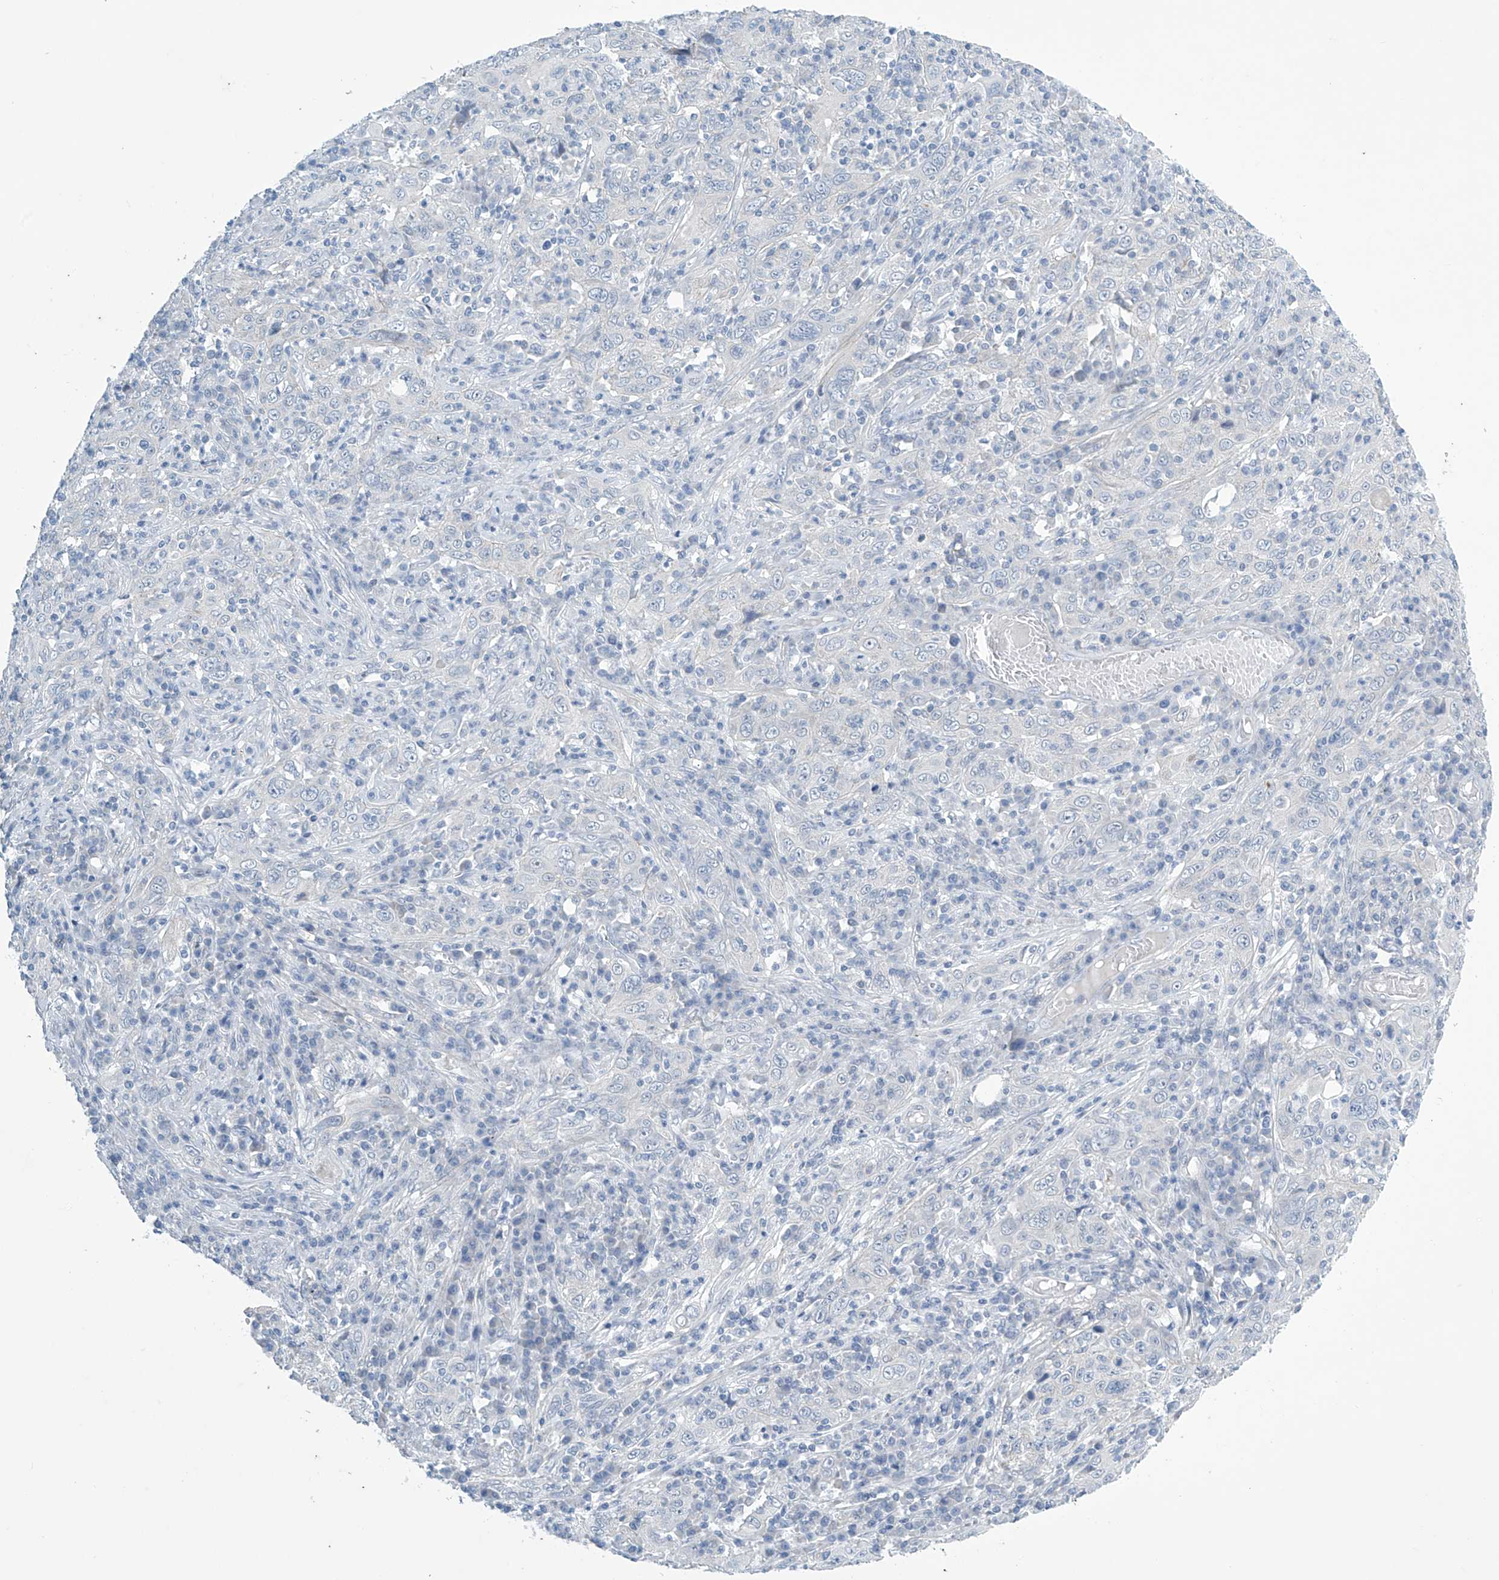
{"staining": {"intensity": "negative", "quantity": "none", "location": "none"}, "tissue": "cervical cancer", "cell_type": "Tumor cells", "image_type": "cancer", "snomed": [{"axis": "morphology", "description": "Squamous cell carcinoma, NOS"}, {"axis": "topography", "description": "Cervix"}], "caption": "A high-resolution image shows IHC staining of squamous cell carcinoma (cervical), which shows no significant positivity in tumor cells. The staining was performed using DAB to visualize the protein expression in brown, while the nuclei were stained in blue with hematoxylin (Magnification: 20x).", "gene": "SLC35A5", "patient": {"sex": "female", "age": 46}}